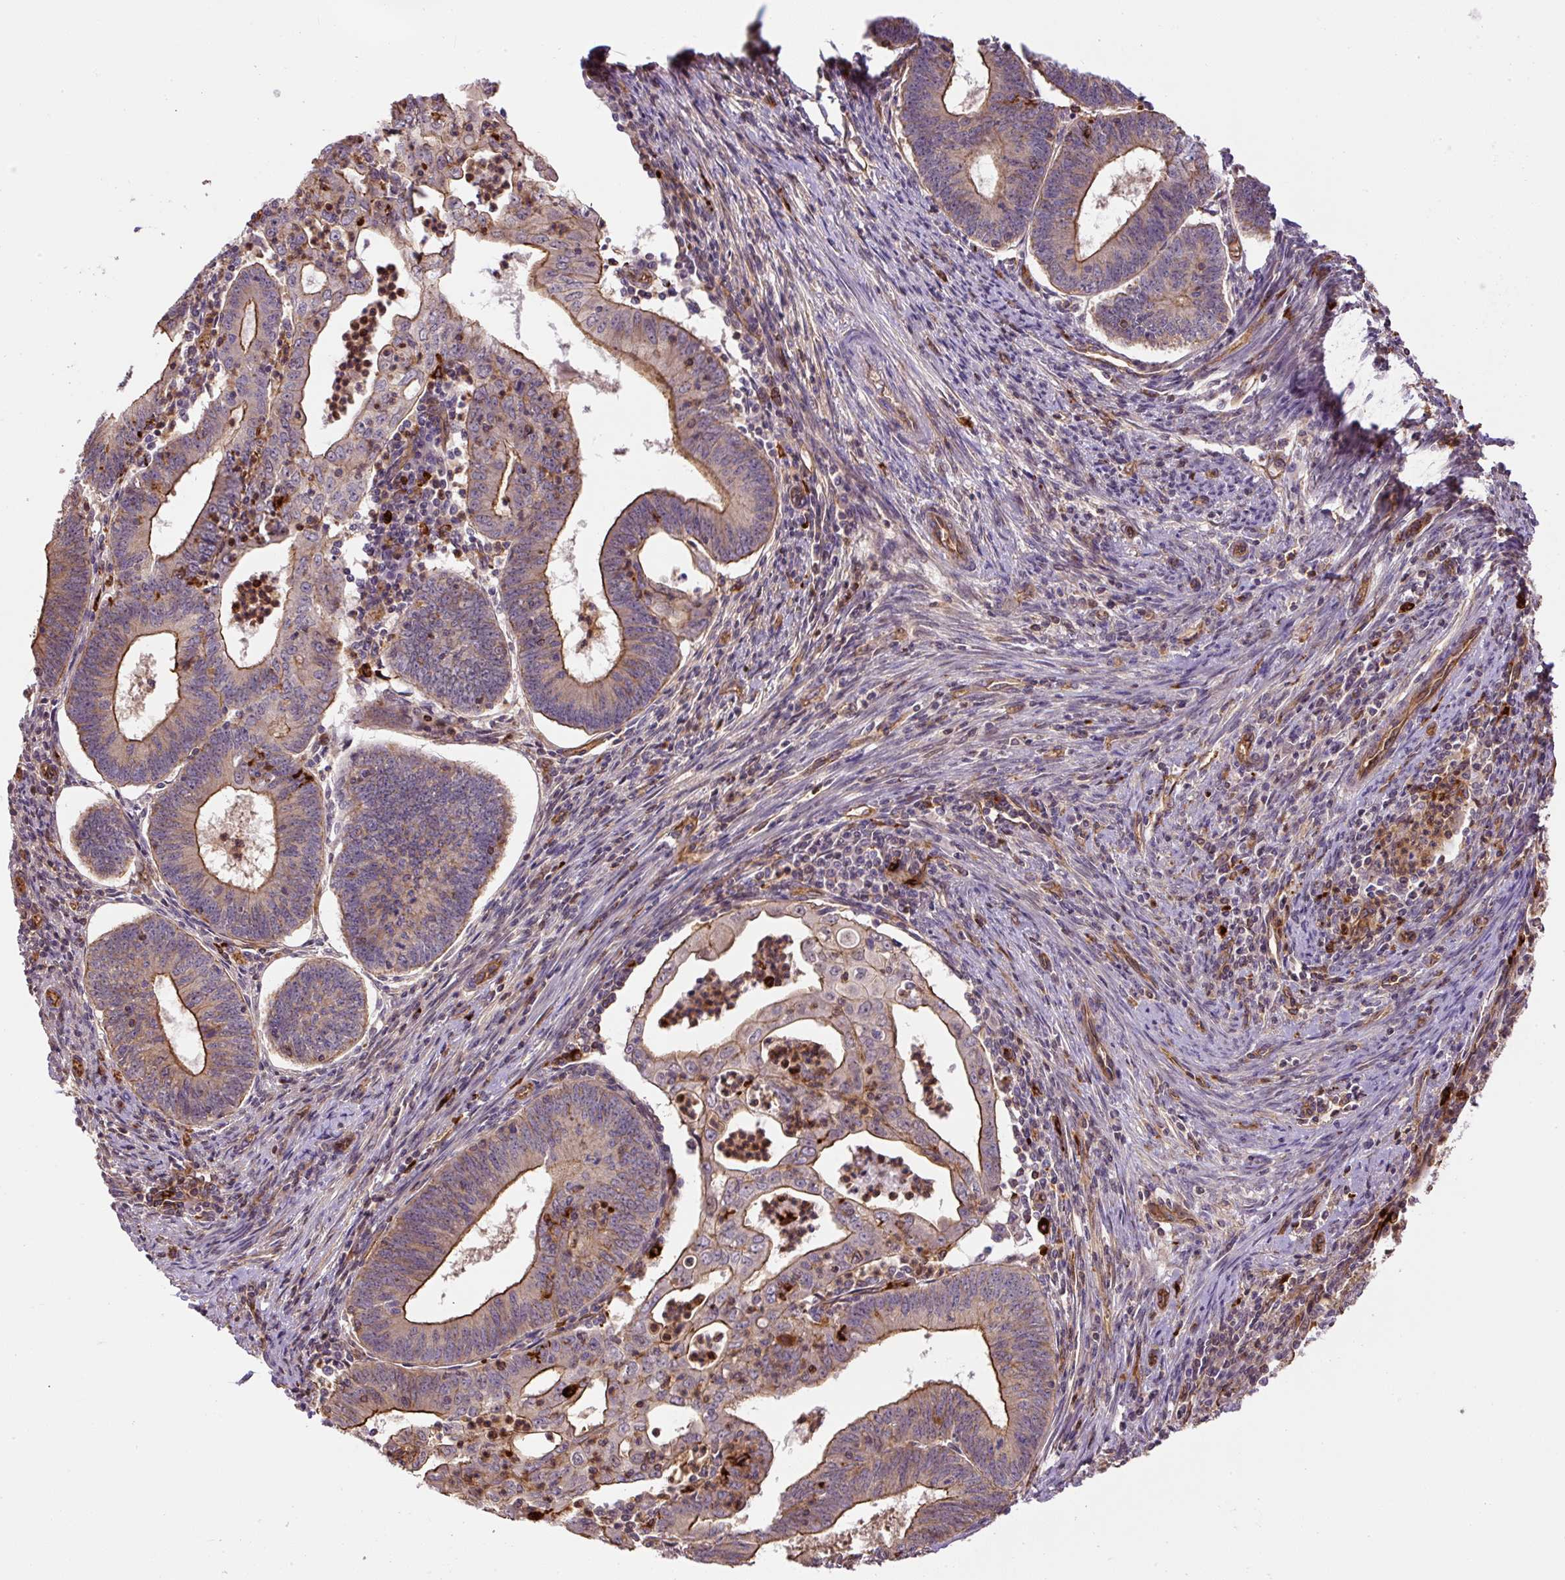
{"staining": {"intensity": "moderate", "quantity": "25%-75%", "location": "cytoplasmic/membranous"}, "tissue": "endometrial cancer", "cell_type": "Tumor cells", "image_type": "cancer", "snomed": [{"axis": "morphology", "description": "Adenocarcinoma, NOS"}, {"axis": "topography", "description": "Endometrium"}], "caption": "IHC (DAB) staining of endometrial cancer displays moderate cytoplasmic/membranous protein staining in about 25%-75% of tumor cells.", "gene": "B3GALT5", "patient": {"sex": "female", "age": 60}}